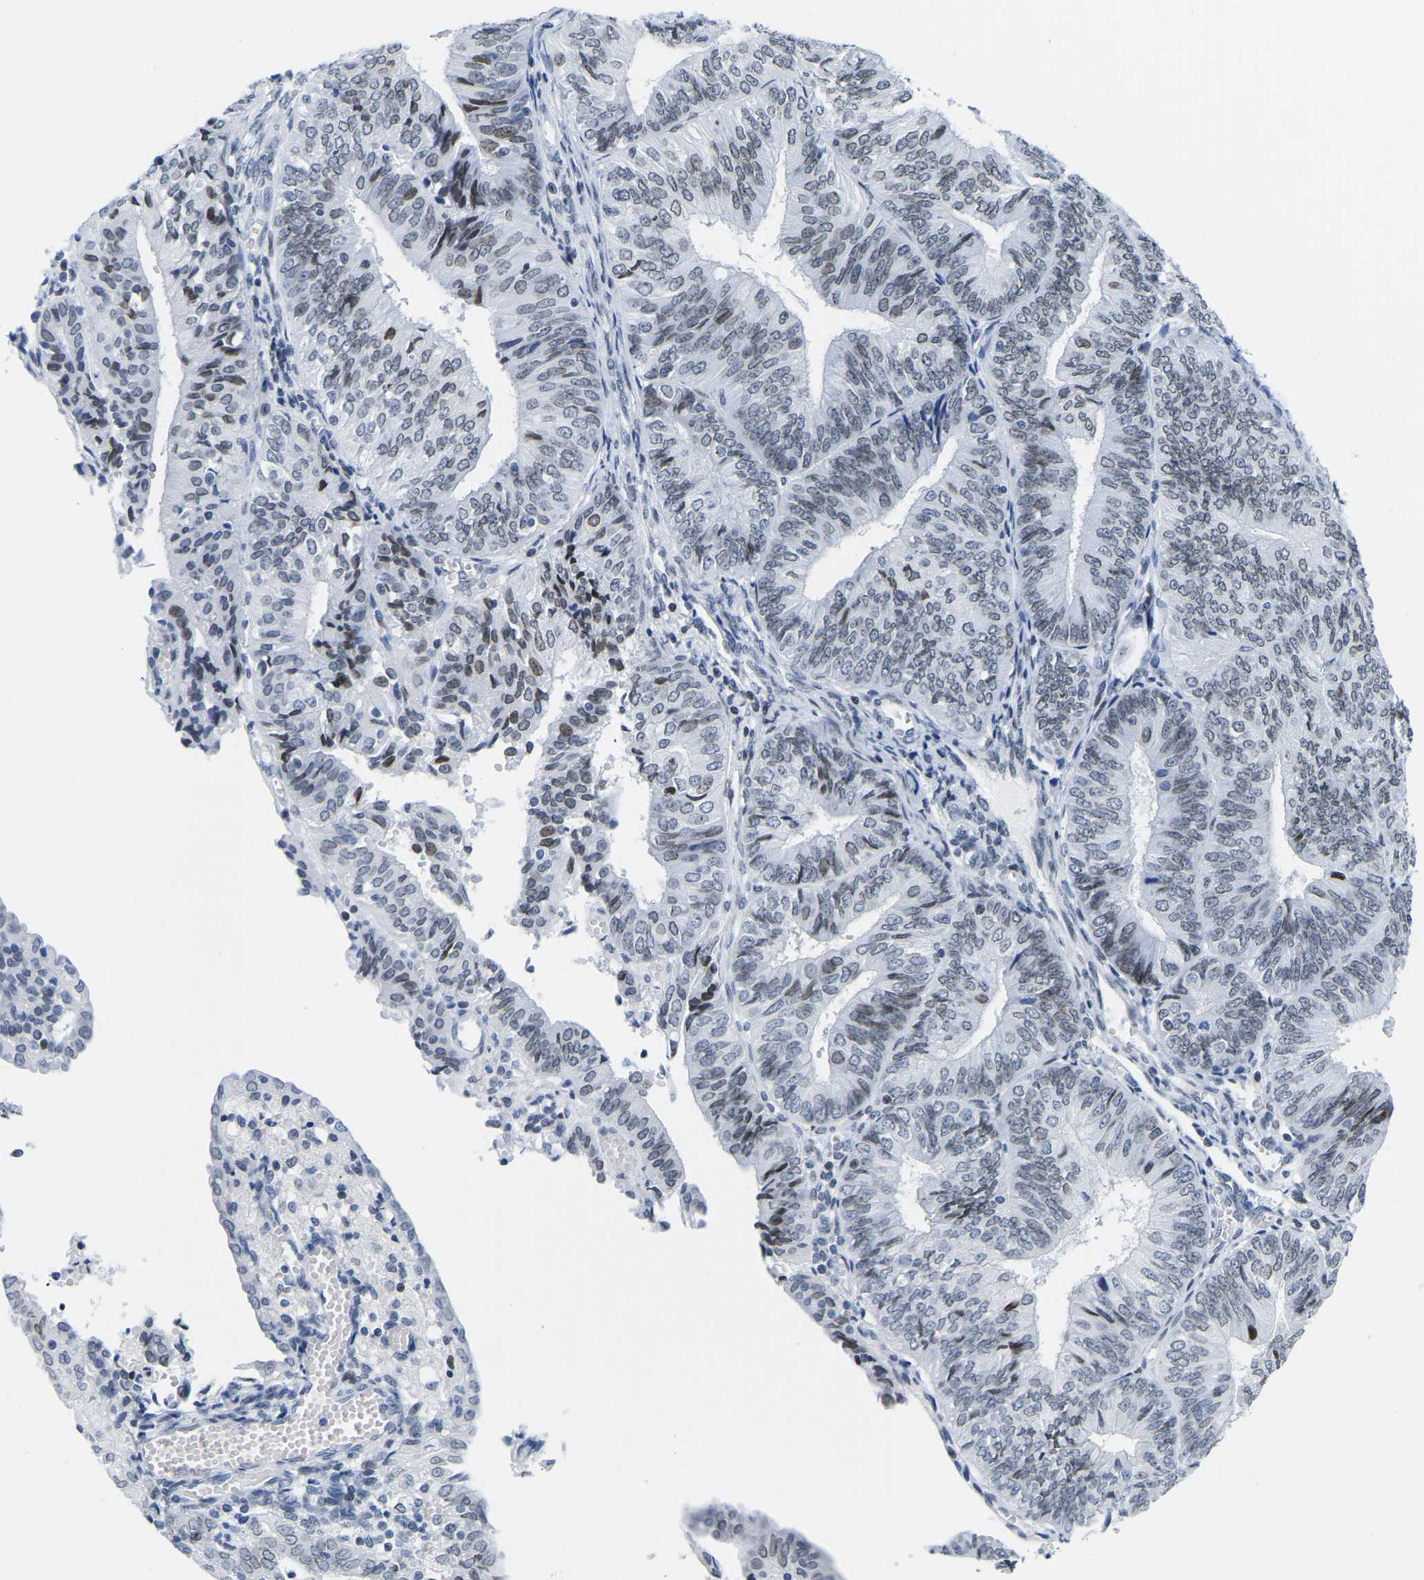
{"staining": {"intensity": "weak", "quantity": ">75%", "location": "cytoplasmic/membranous,nuclear"}, "tissue": "endometrial cancer", "cell_type": "Tumor cells", "image_type": "cancer", "snomed": [{"axis": "morphology", "description": "Adenocarcinoma, NOS"}, {"axis": "topography", "description": "Endometrium"}], "caption": "This is a photomicrograph of immunohistochemistry staining of endometrial cancer, which shows weak staining in the cytoplasmic/membranous and nuclear of tumor cells.", "gene": "UPK3A", "patient": {"sex": "female", "age": 58}}